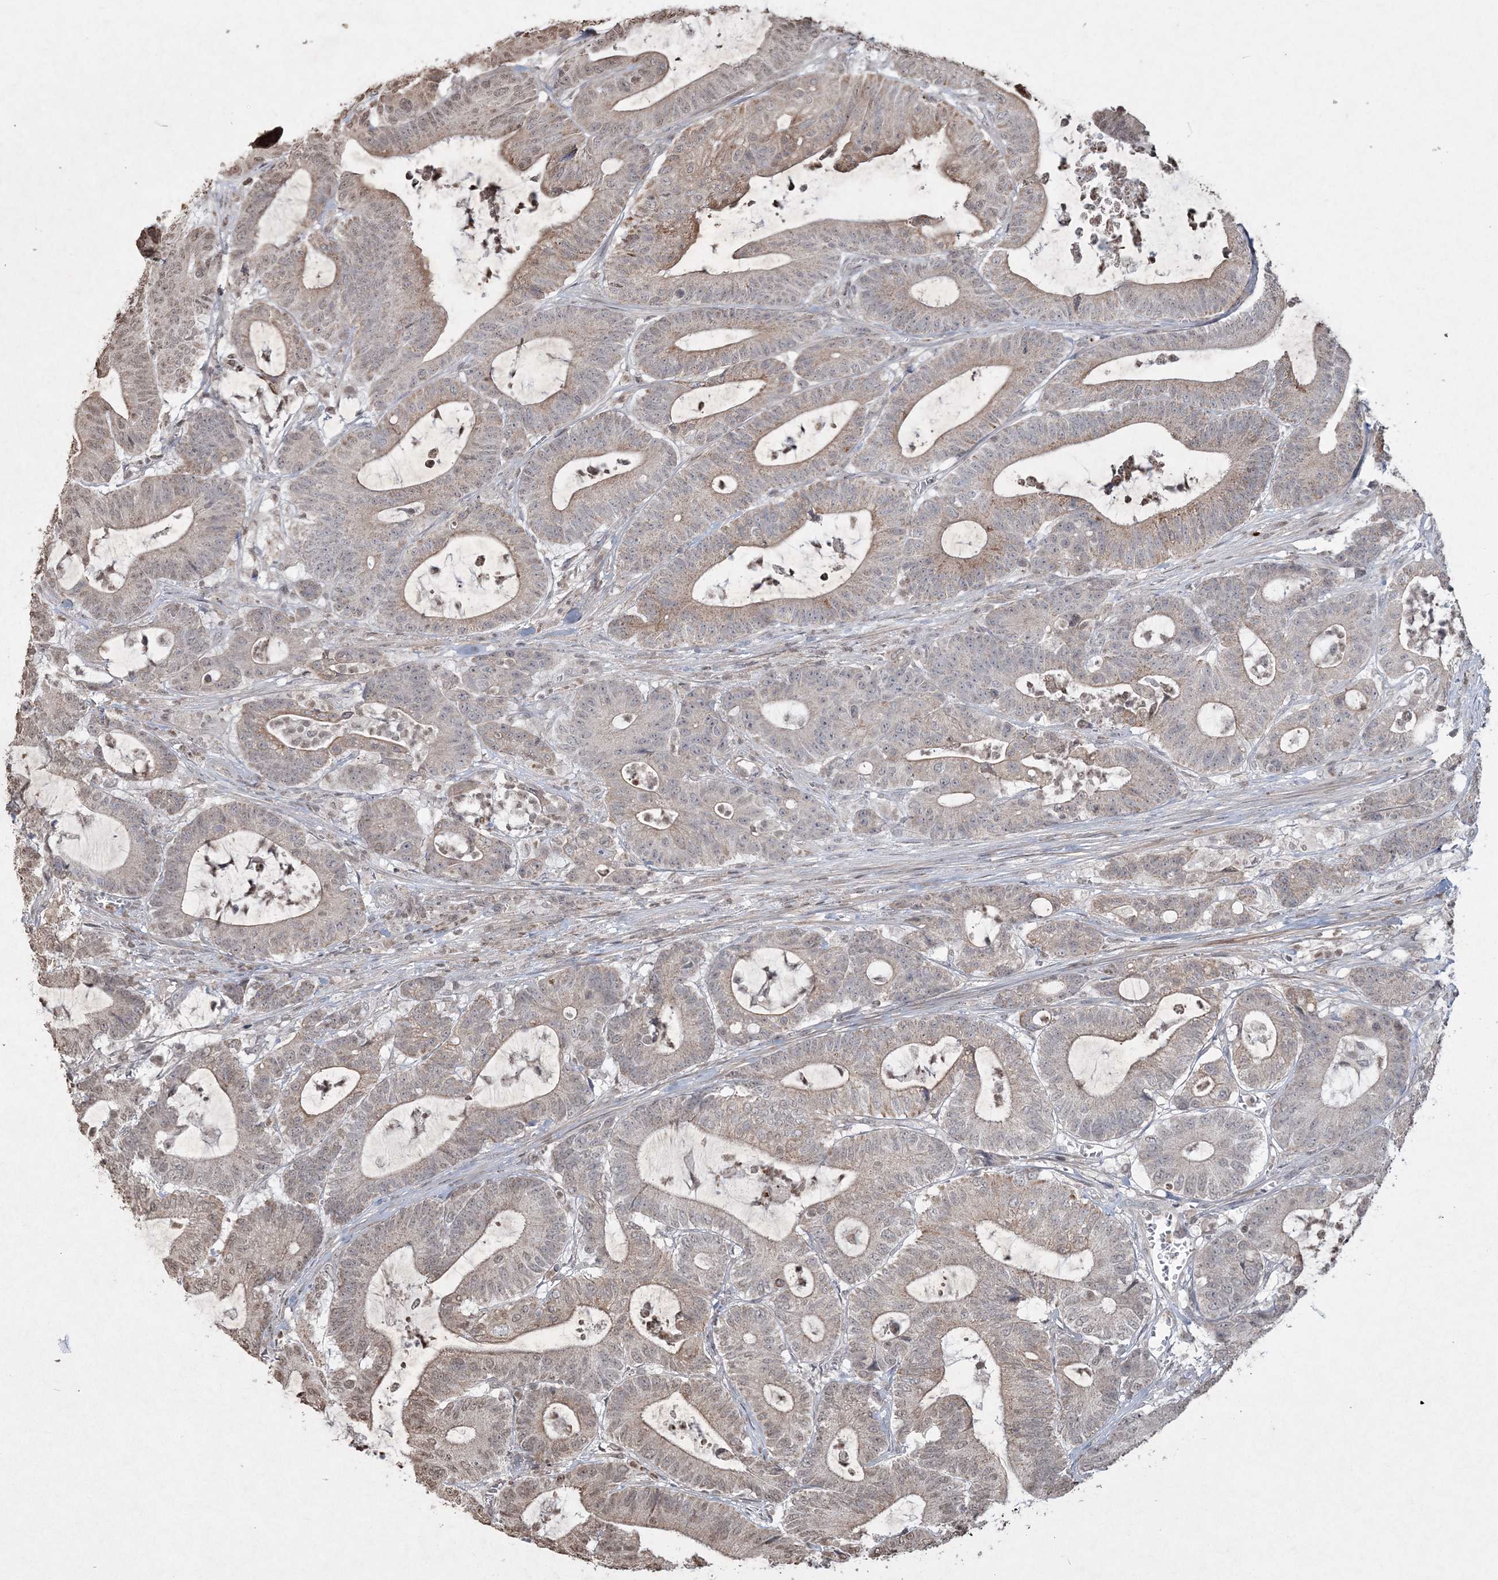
{"staining": {"intensity": "weak", "quantity": "<25%", "location": "cytoplasmic/membranous,nuclear"}, "tissue": "colorectal cancer", "cell_type": "Tumor cells", "image_type": "cancer", "snomed": [{"axis": "morphology", "description": "Adenocarcinoma, NOS"}, {"axis": "topography", "description": "Colon"}], "caption": "A high-resolution micrograph shows immunohistochemistry (IHC) staining of colorectal cancer (adenocarcinoma), which shows no significant positivity in tumor cells.", "gene": "TTC7A", "patient": {"sex": "female", "age": 84}}